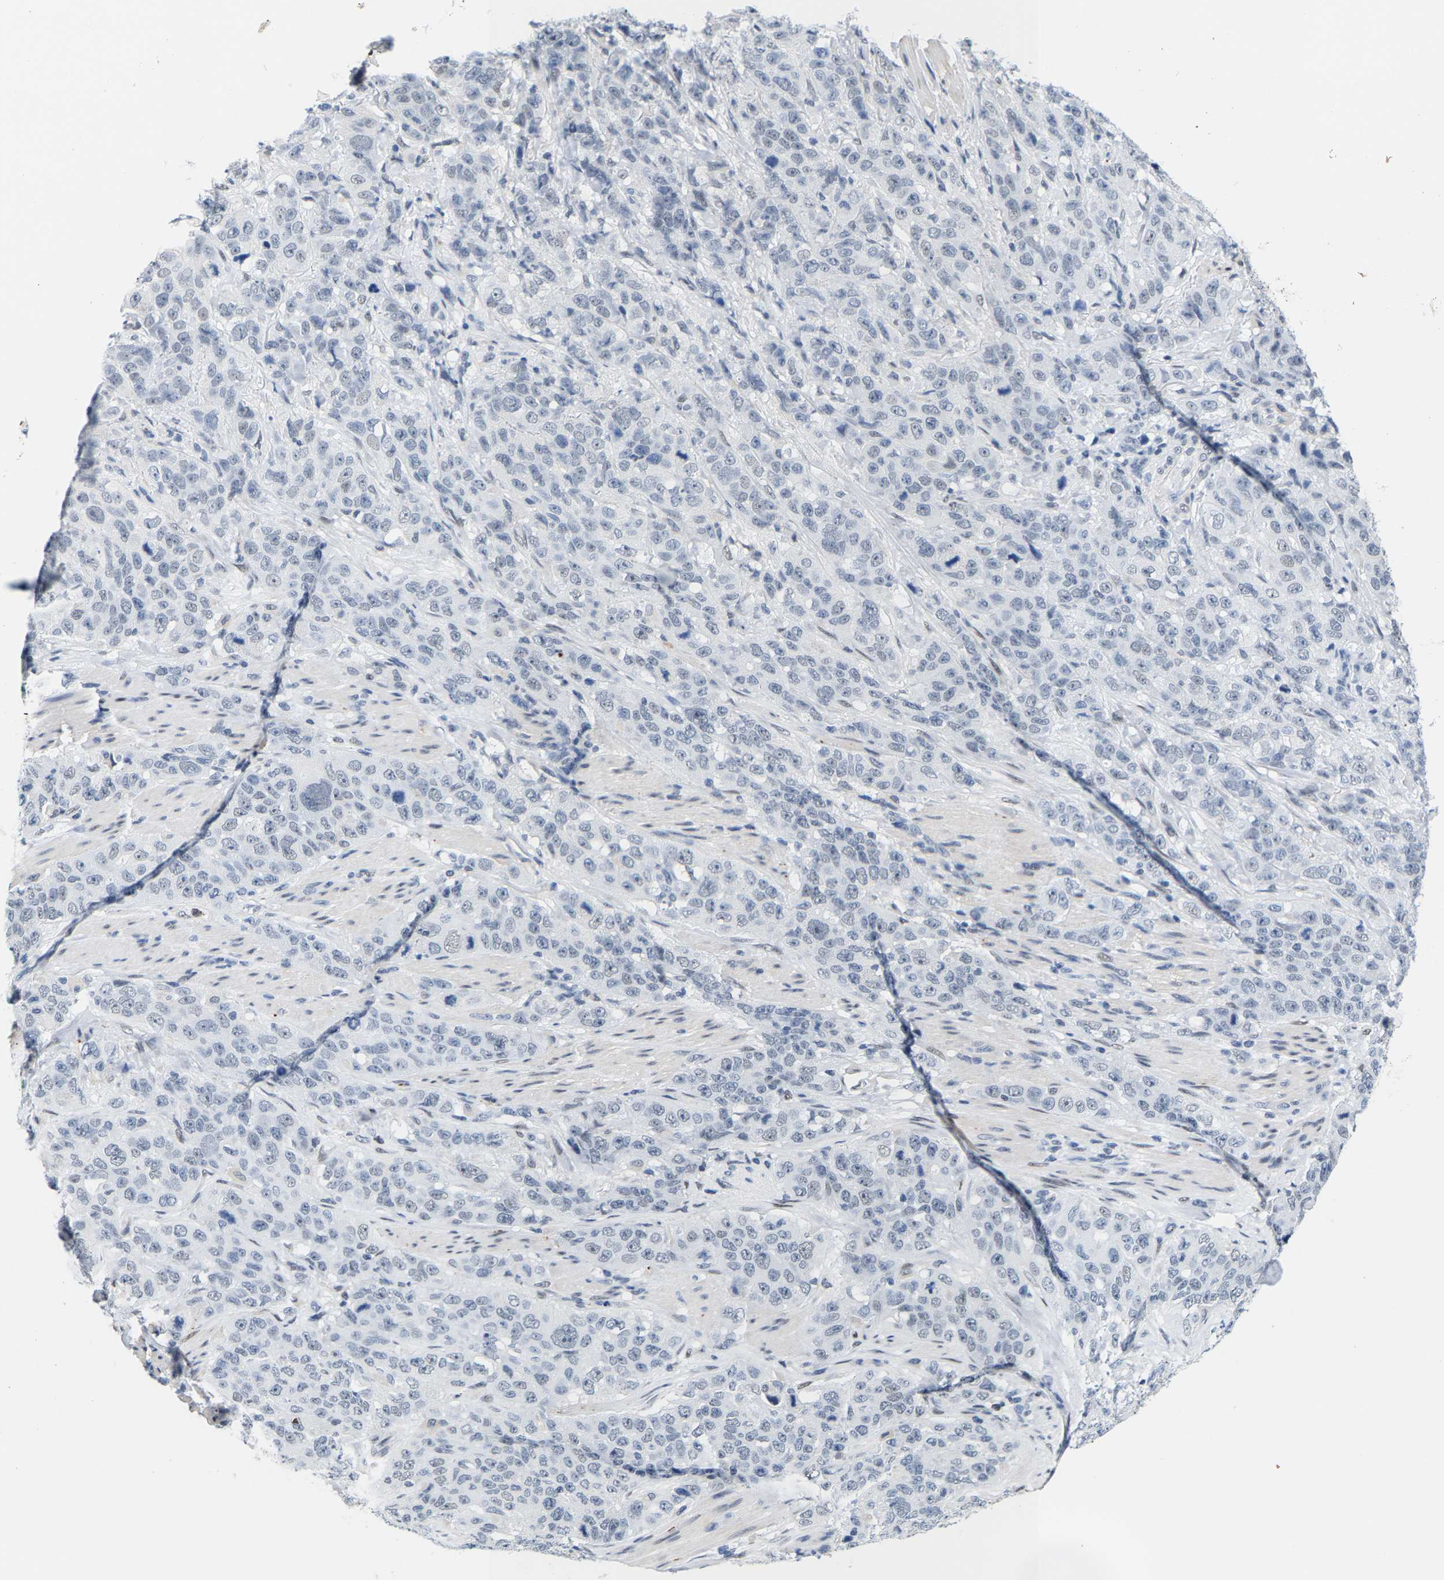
{"staining": {"intensity": "negative", "quantity": "none", "location": "none"}, "tissue": "stomach cancer", "cell_type": "Tumor cells", "image_type": "cancer", "snomed": [{"axis": "morphology", "description": "Adenocarcinoma, NOS"}, {"axis": "topography", "description": "Stomach"}], "caption": "A histopathology image of stomach cancer (adenocarcinoma) stained for a protein shows no brown staining in tumor cells.", "gene": "SETD1B", "patient": {"sex": "male", "age": 48}}